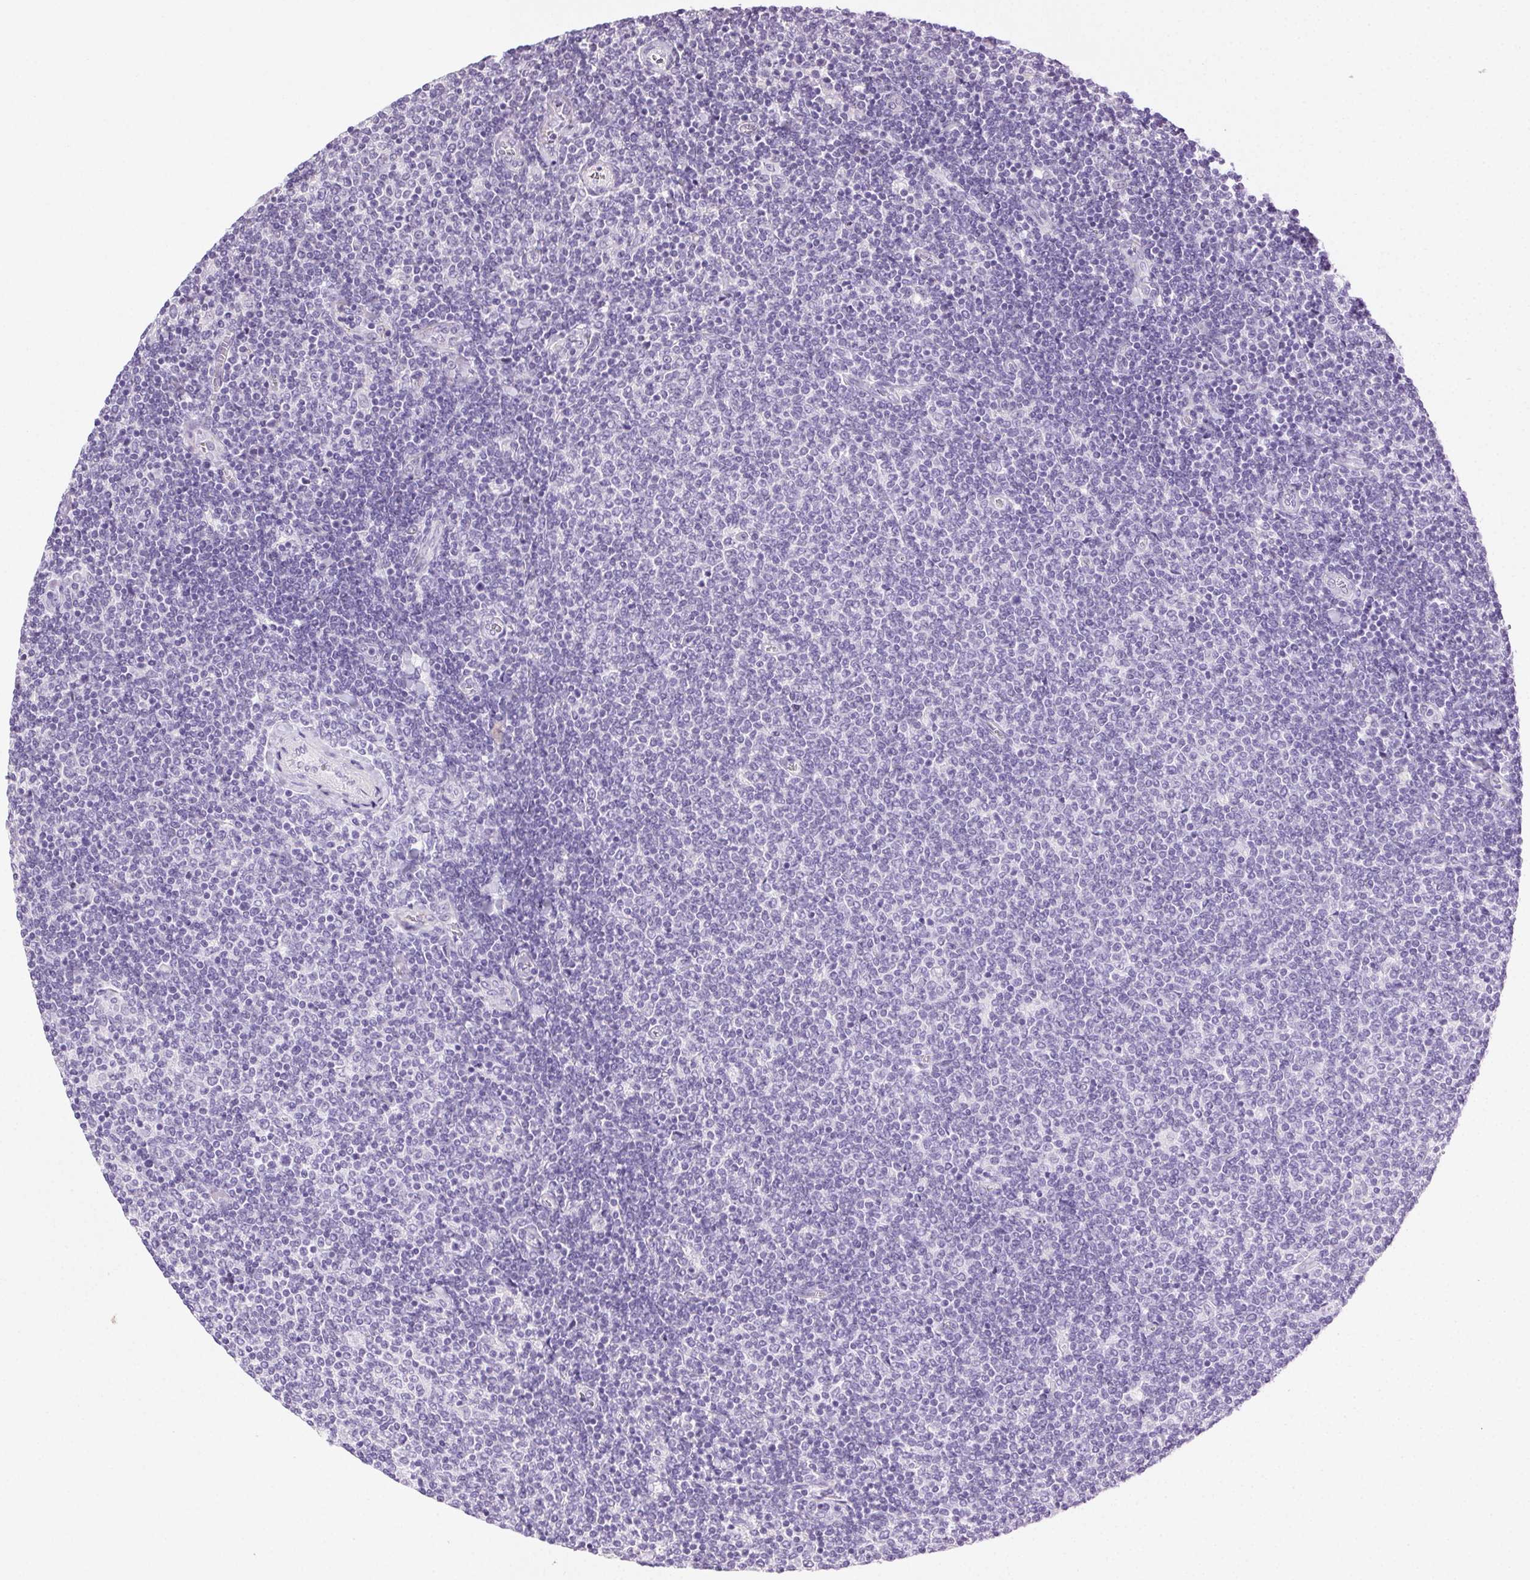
{"staining": {"intensity": "negative", "quantity": "none", "location": "none"}, "tissue": "lymphoma", "cell_type": "Tumor cells", "image_type": "cancer", "snomed": [{"axis": "morphology", "description": "Malignant lymphoma, non-Hodgkin's type, Low grade"}, {"axis": "topography", "description": "Lymph node"}], "caption": "Immunohistochemical staining of human lymphoma displays no significant positivity in tumor cells.", "gene": "CLDN10", "patient": {"sex": "male", "age": 52}}